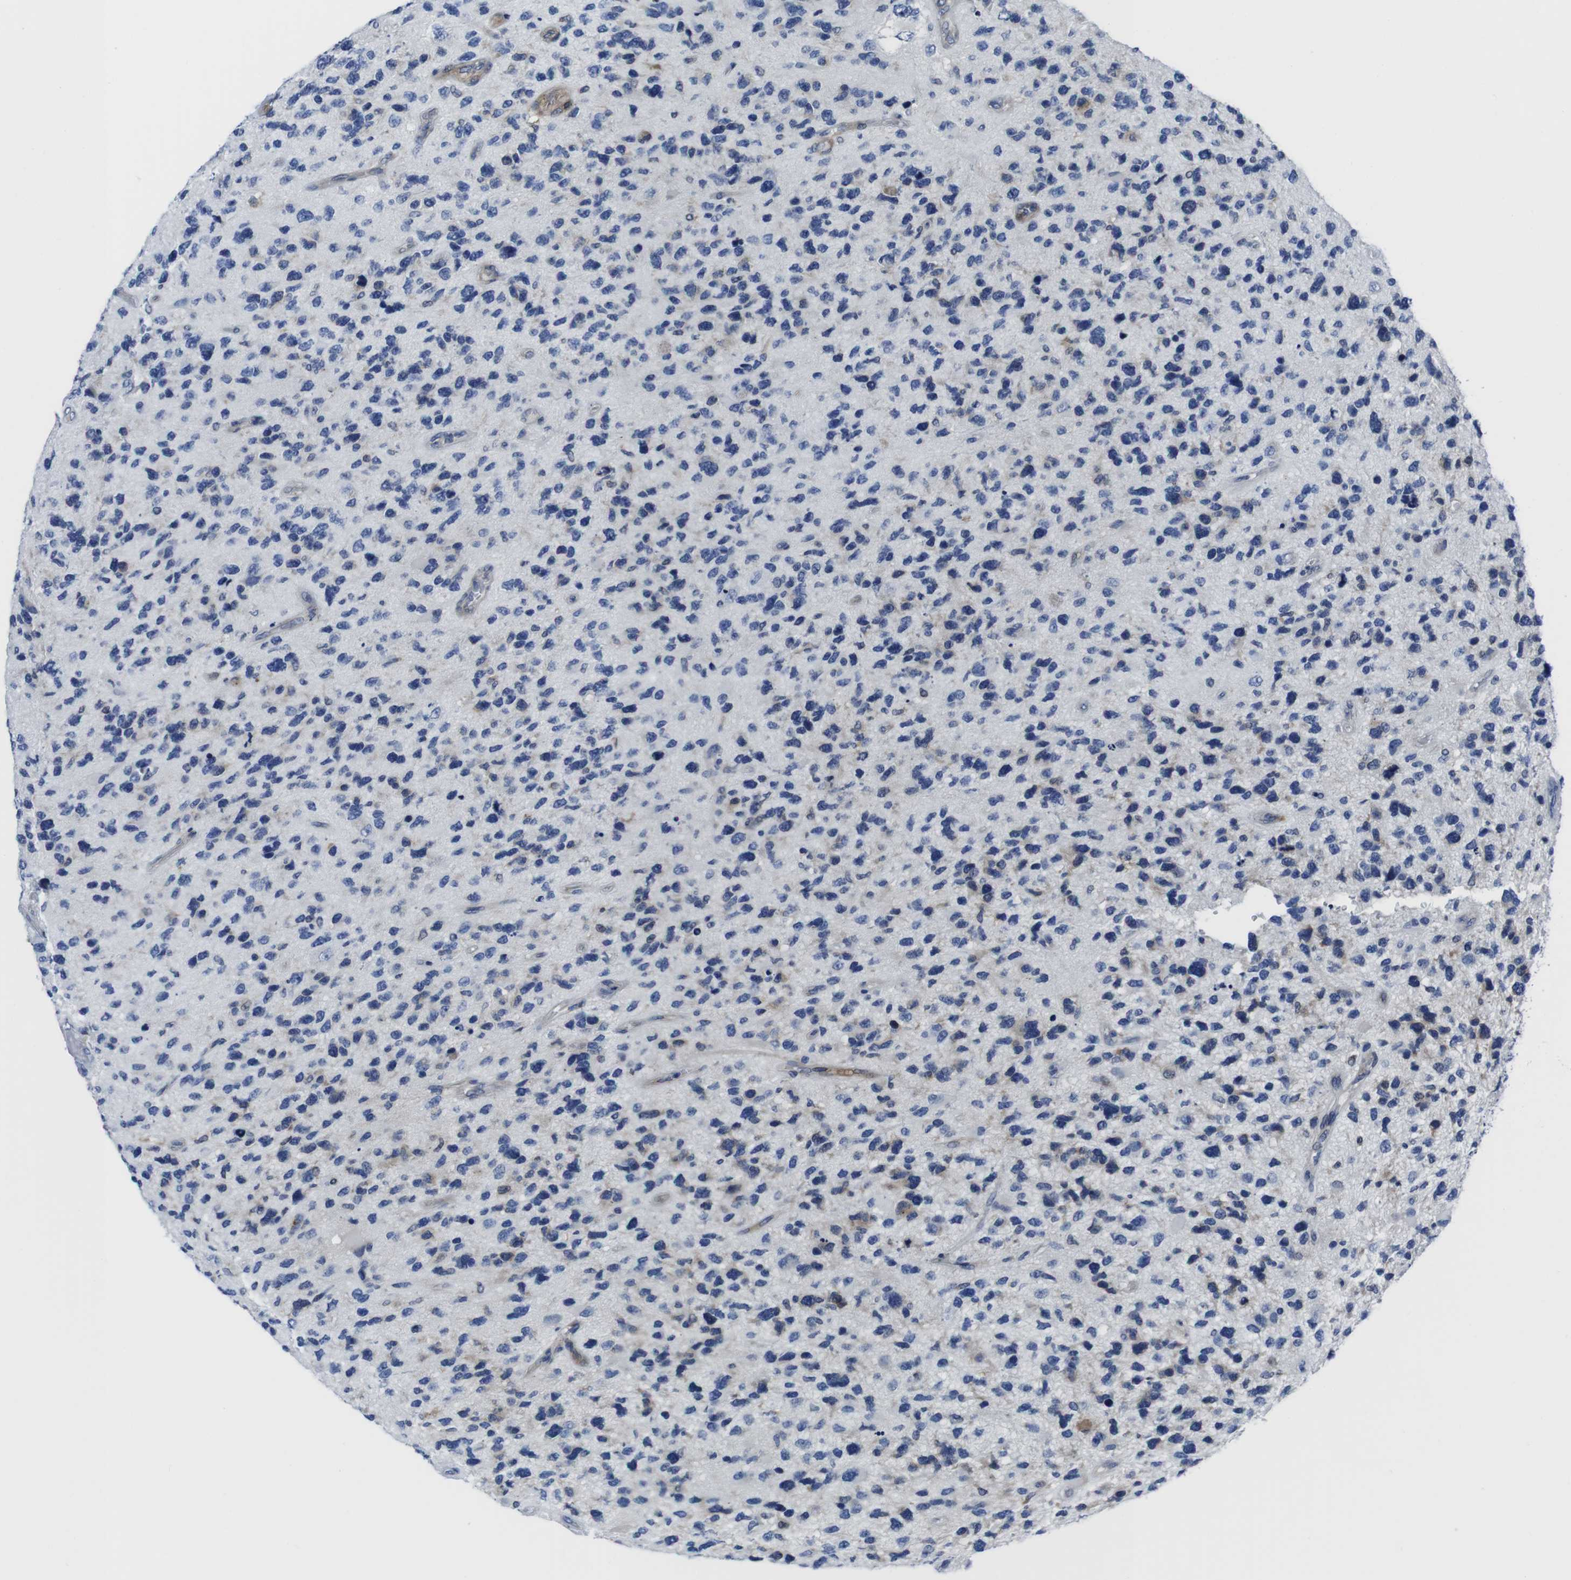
{"staining": {"intensity": "negative", "quantity": "none", "location": "none"}, "tissue": "glioma", "cell_type": "Tumor cells", "image_type": "cancer", "snomed": [{"axis": "morphology", "description": "Glioma, malignant, High grade"}, {"axis": "topography", "description": "Brain"}], "caption": "The micrograph displays no significant expression in tumor cells of malignant glioma (high-grade). (DAB immunohistochemistry with hematoxylin counter stain).", "gene": "EIF4A1", "patient": {"sex": "female", "age": 58}}